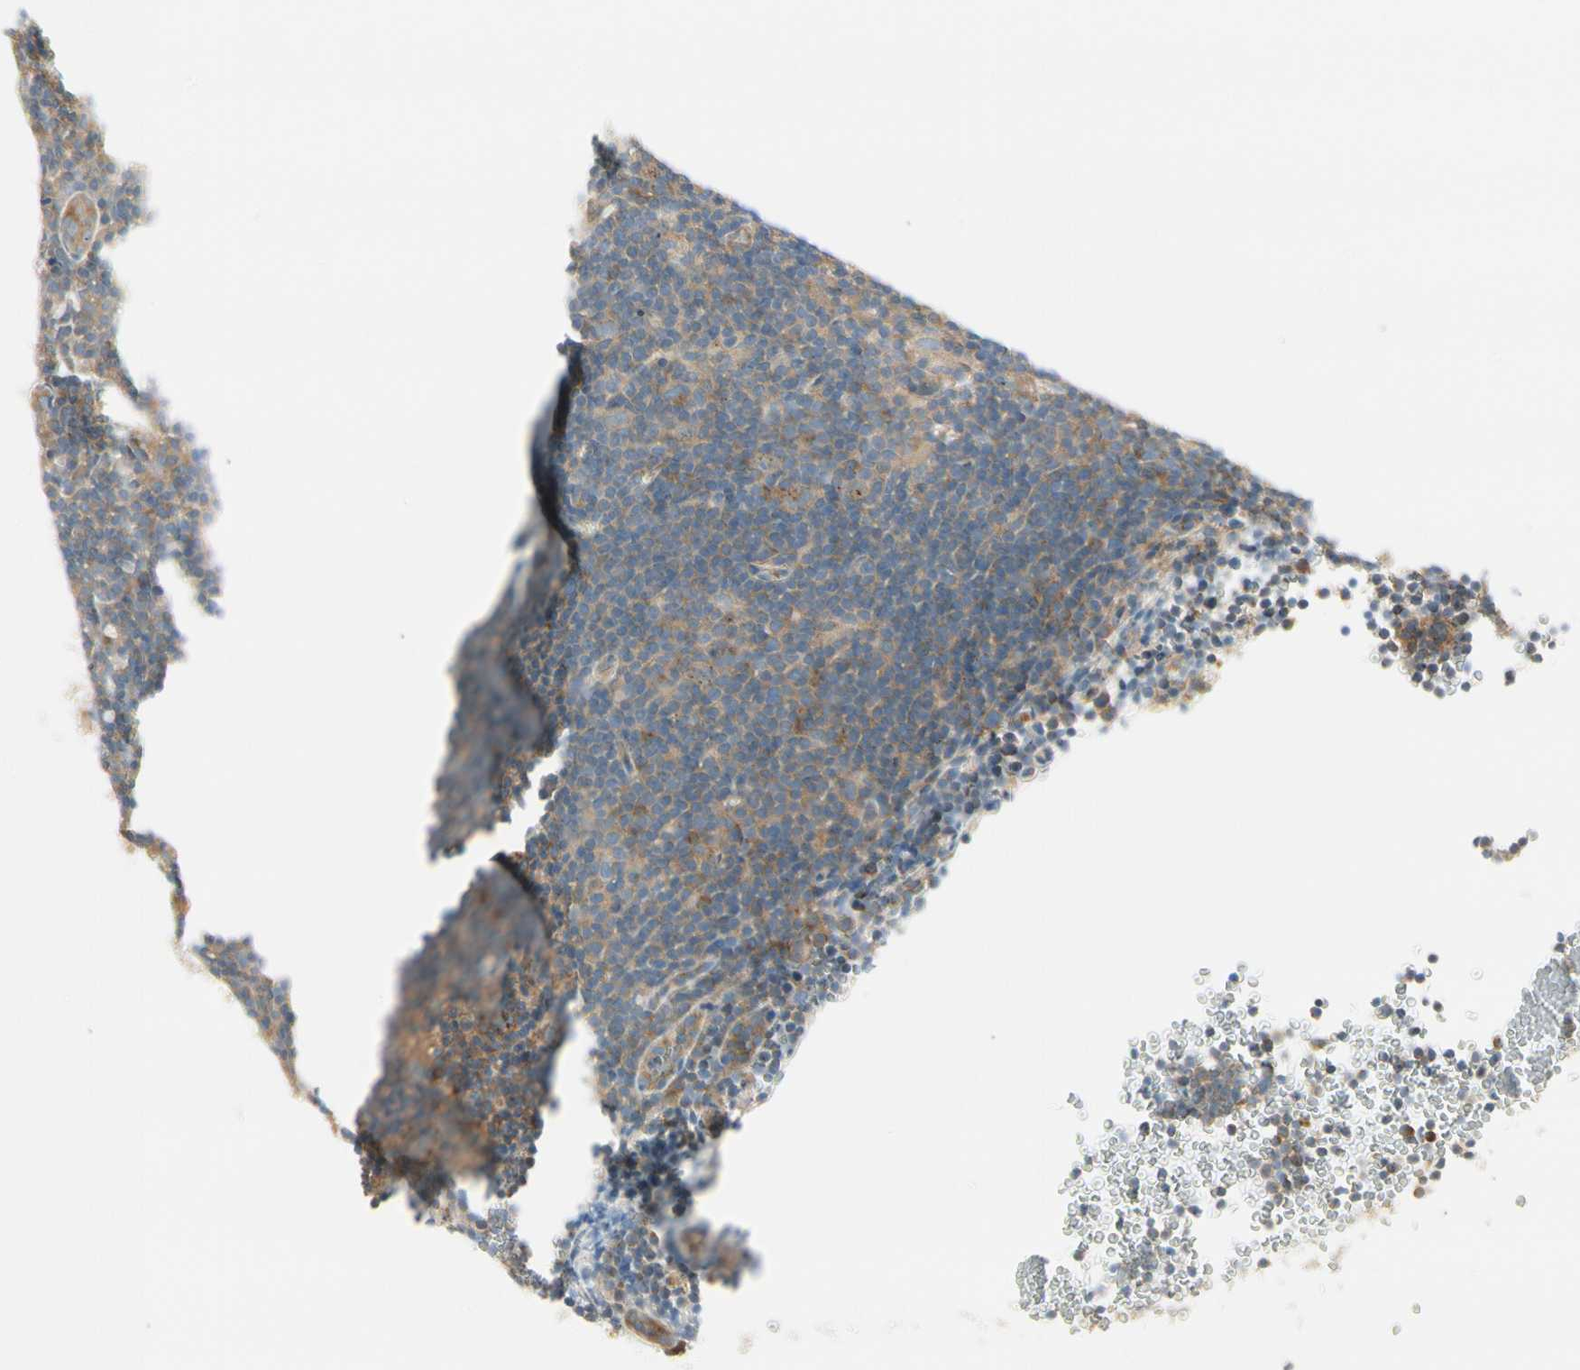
{"staining": {"intensity": "moderate", "quantity": ">75%", "location": "cytoplasmic/membranous"}, "tissue": "lymphoma", "cell_type": "Tumor cells", "image_type": "cancer", "snomed": [{"axis": "morphology", "description": "Hodgkin's disease, NOS"}, {"axis": "topography", "description": "Lymph node"}], "caption": "Immunohistochemical staining of human lymphoma reveals moderate cytoplasmic/membranous protein staining in about >75% of tumor cells.", "gene": "AGFG1", "patient": {"sex": "female", "age": 57}}